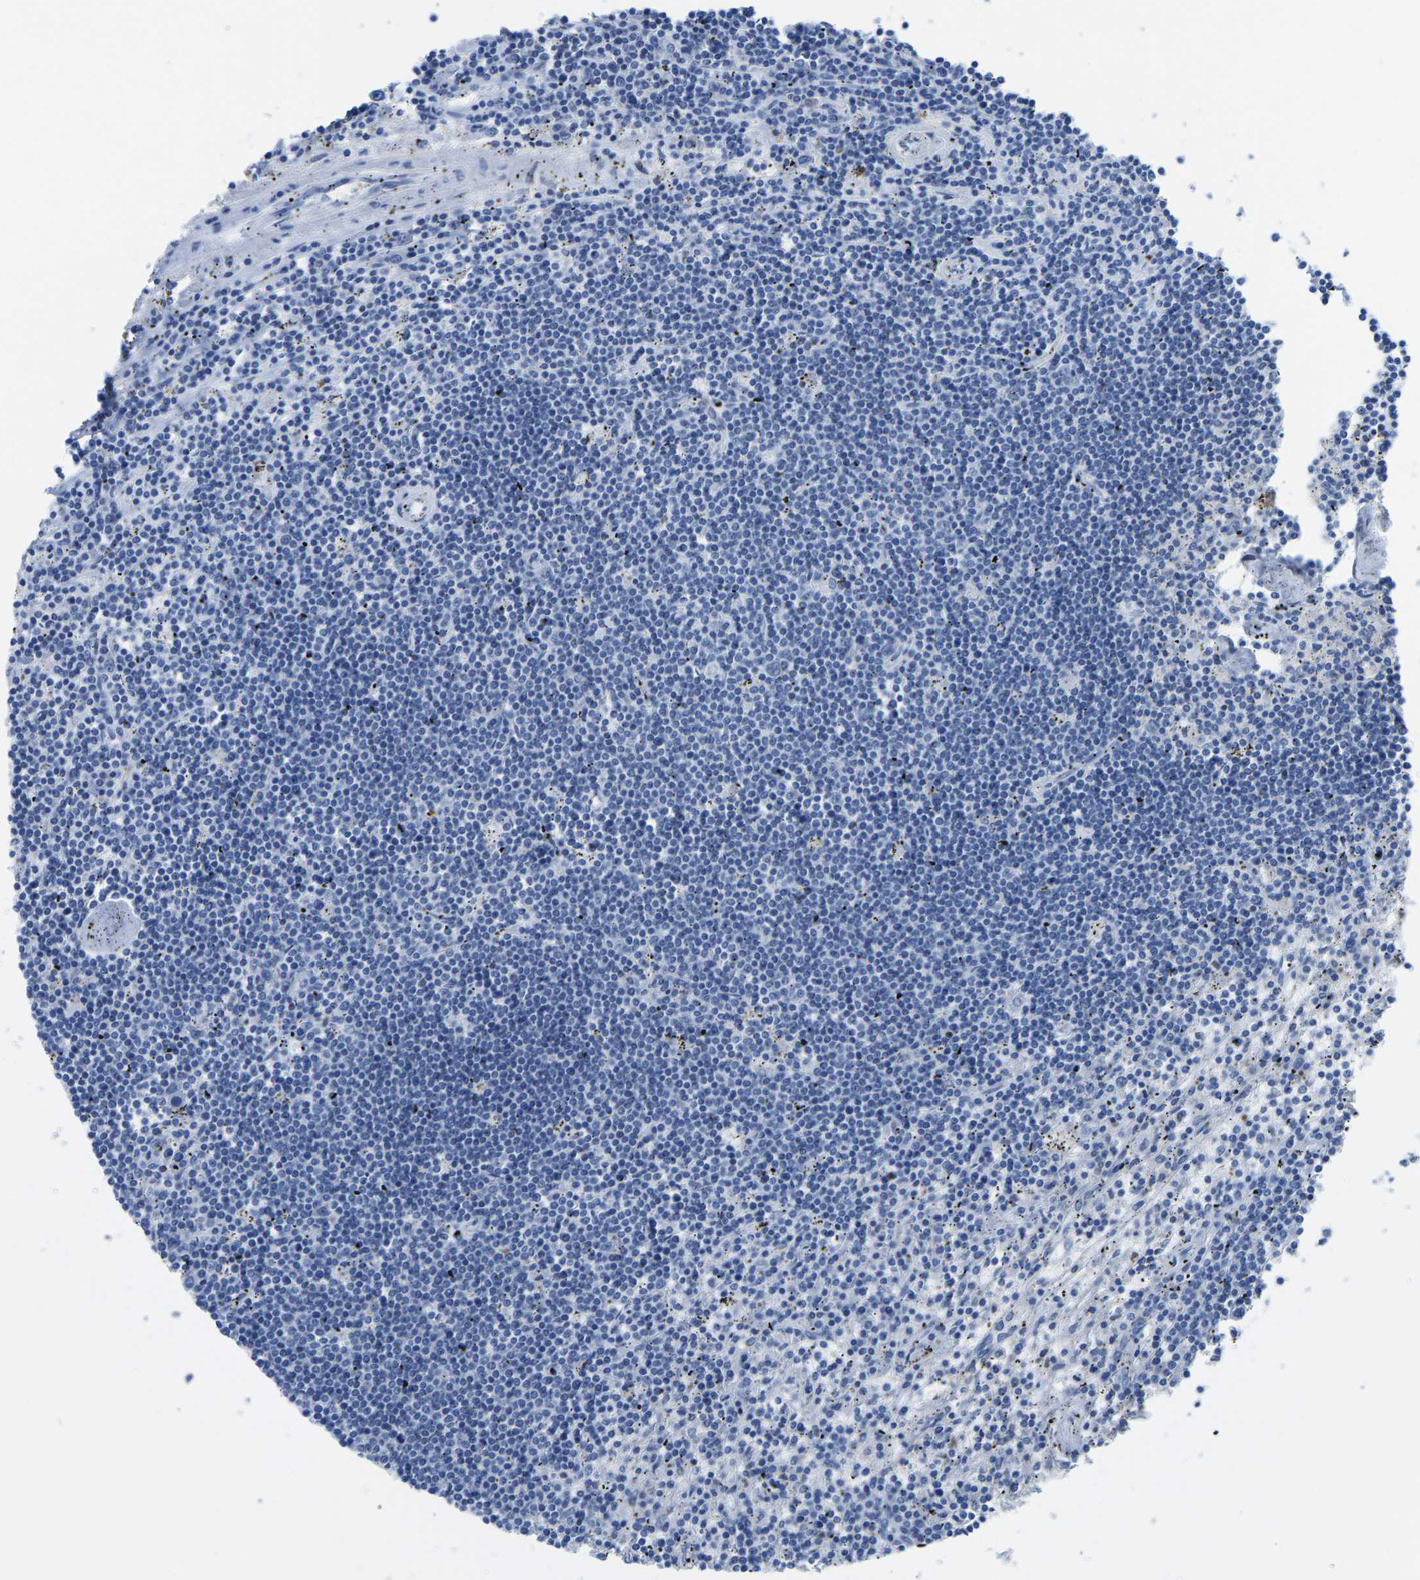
{"staining": {"intensity": "negative", "quantity": "none", "location": "none"}, "tissue": "lymphoma", "cell_type": "Tumor cells", "image_type": "cancer", "snomed": [{"axis": "morphology", "description": "Malignant lymphoma, non-Hodgkin's type, Low grade"}, {"axis": "topography", "description": "Spleen"}], "caption": "Malignant lymphoma, non-Hodgkin's type (low-grade) was stained to show a protein in brown. There is no significant positivity in tumor cells.", "gene": "TXNDC2", "patient": {"sex": "male", "age": 76}}